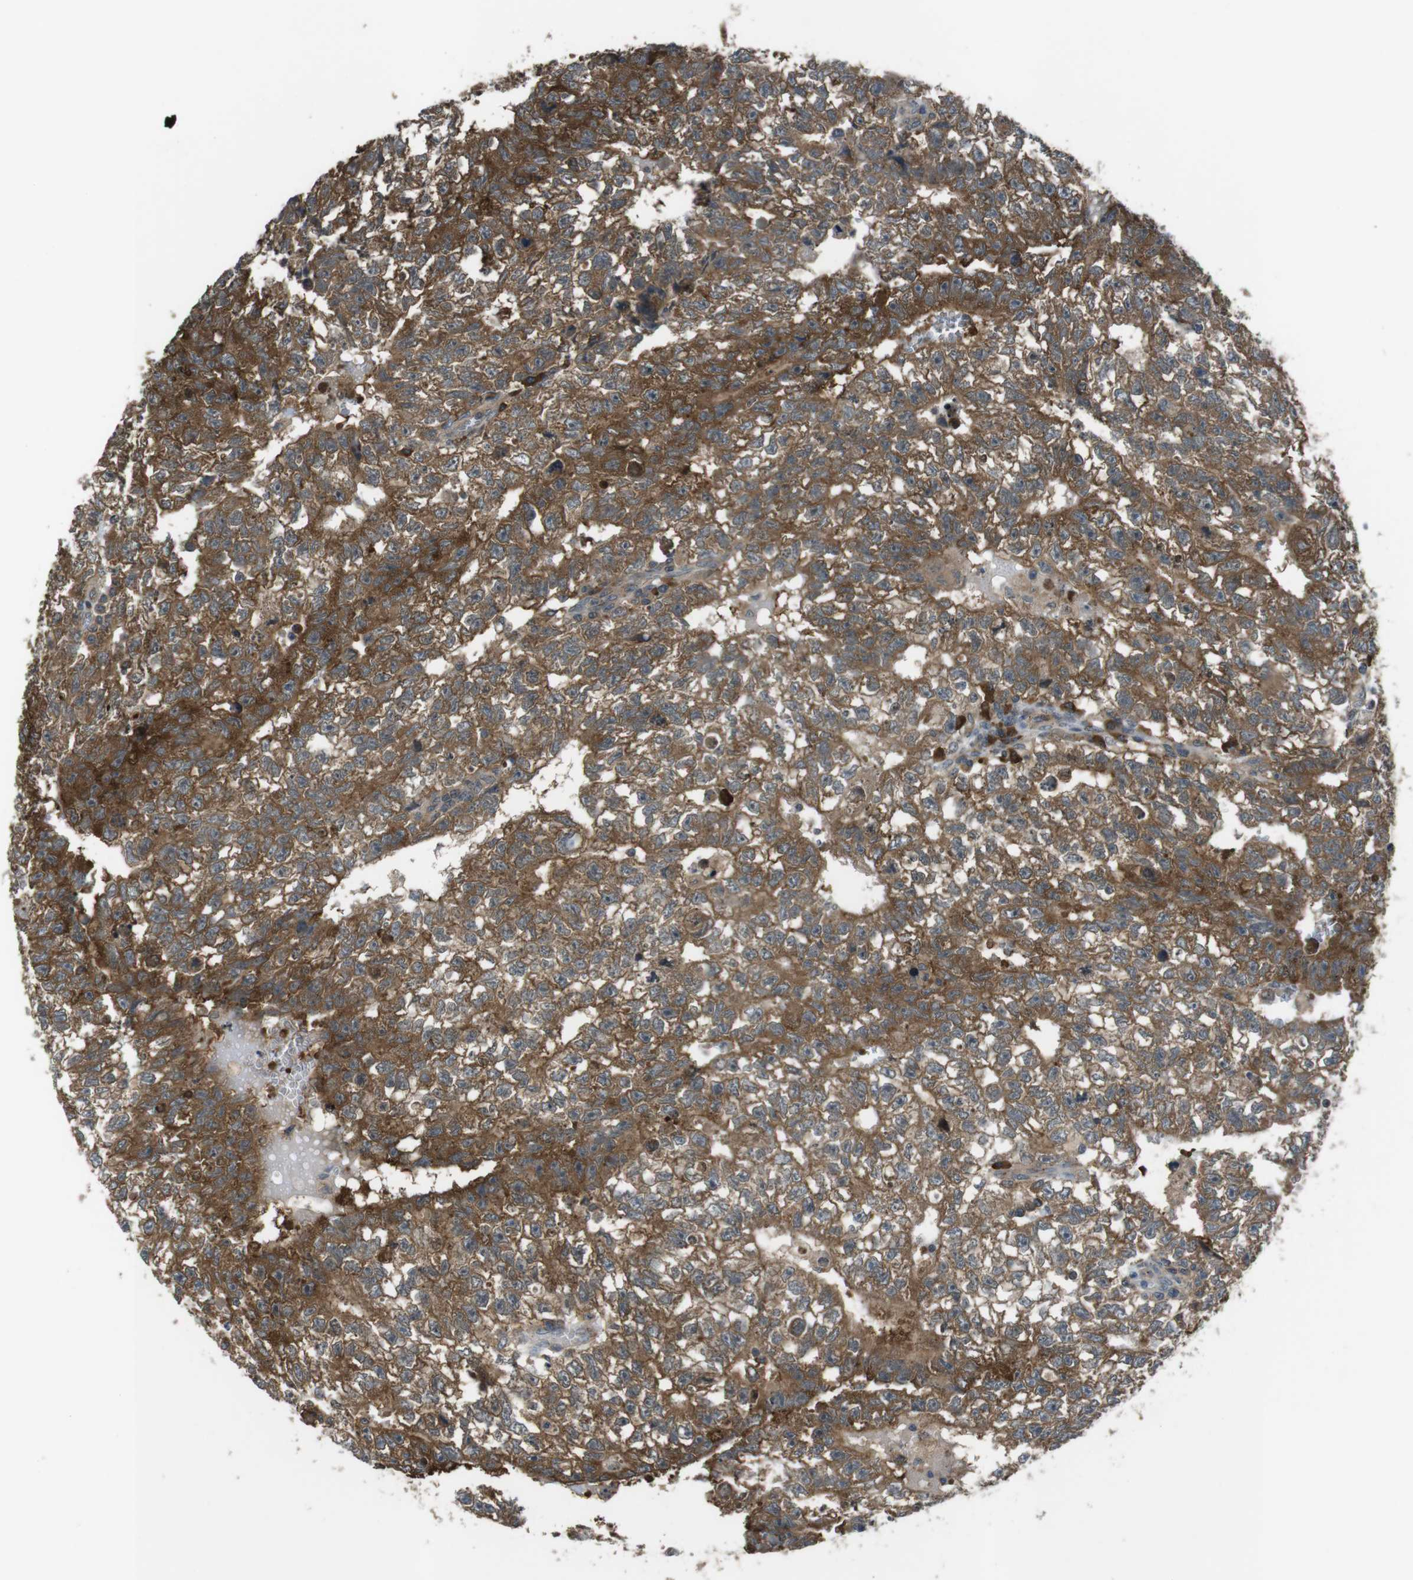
{"staining": {"intensity": "strong", "quantity": ">75%", "location": "cytoplasmic/membranous"}, "tissue": "testis cancer", "cell_type": "Tumor cells", "image_type": "cancer", "snomed": [{"axis": "morphology", "description": "Seminoma, NOS"}, {"axis": "morphology", "description": "Carcinoma, Embryonal, NOS"}, {"axis": "topography", "description": "Testis"}], "caption": "Immunohistochemistry (IHC) micrograph of neoplastic tissue: testis seminoma stained using IHC reveals high levels of strong protein expression localized specifically in the cytoplasmic/membranous of tumor cells, appearing as a cytoplasmic/membranous brown color.", "gene": "SLC22A23", "patient": {"sex": "male", "age": 38}}